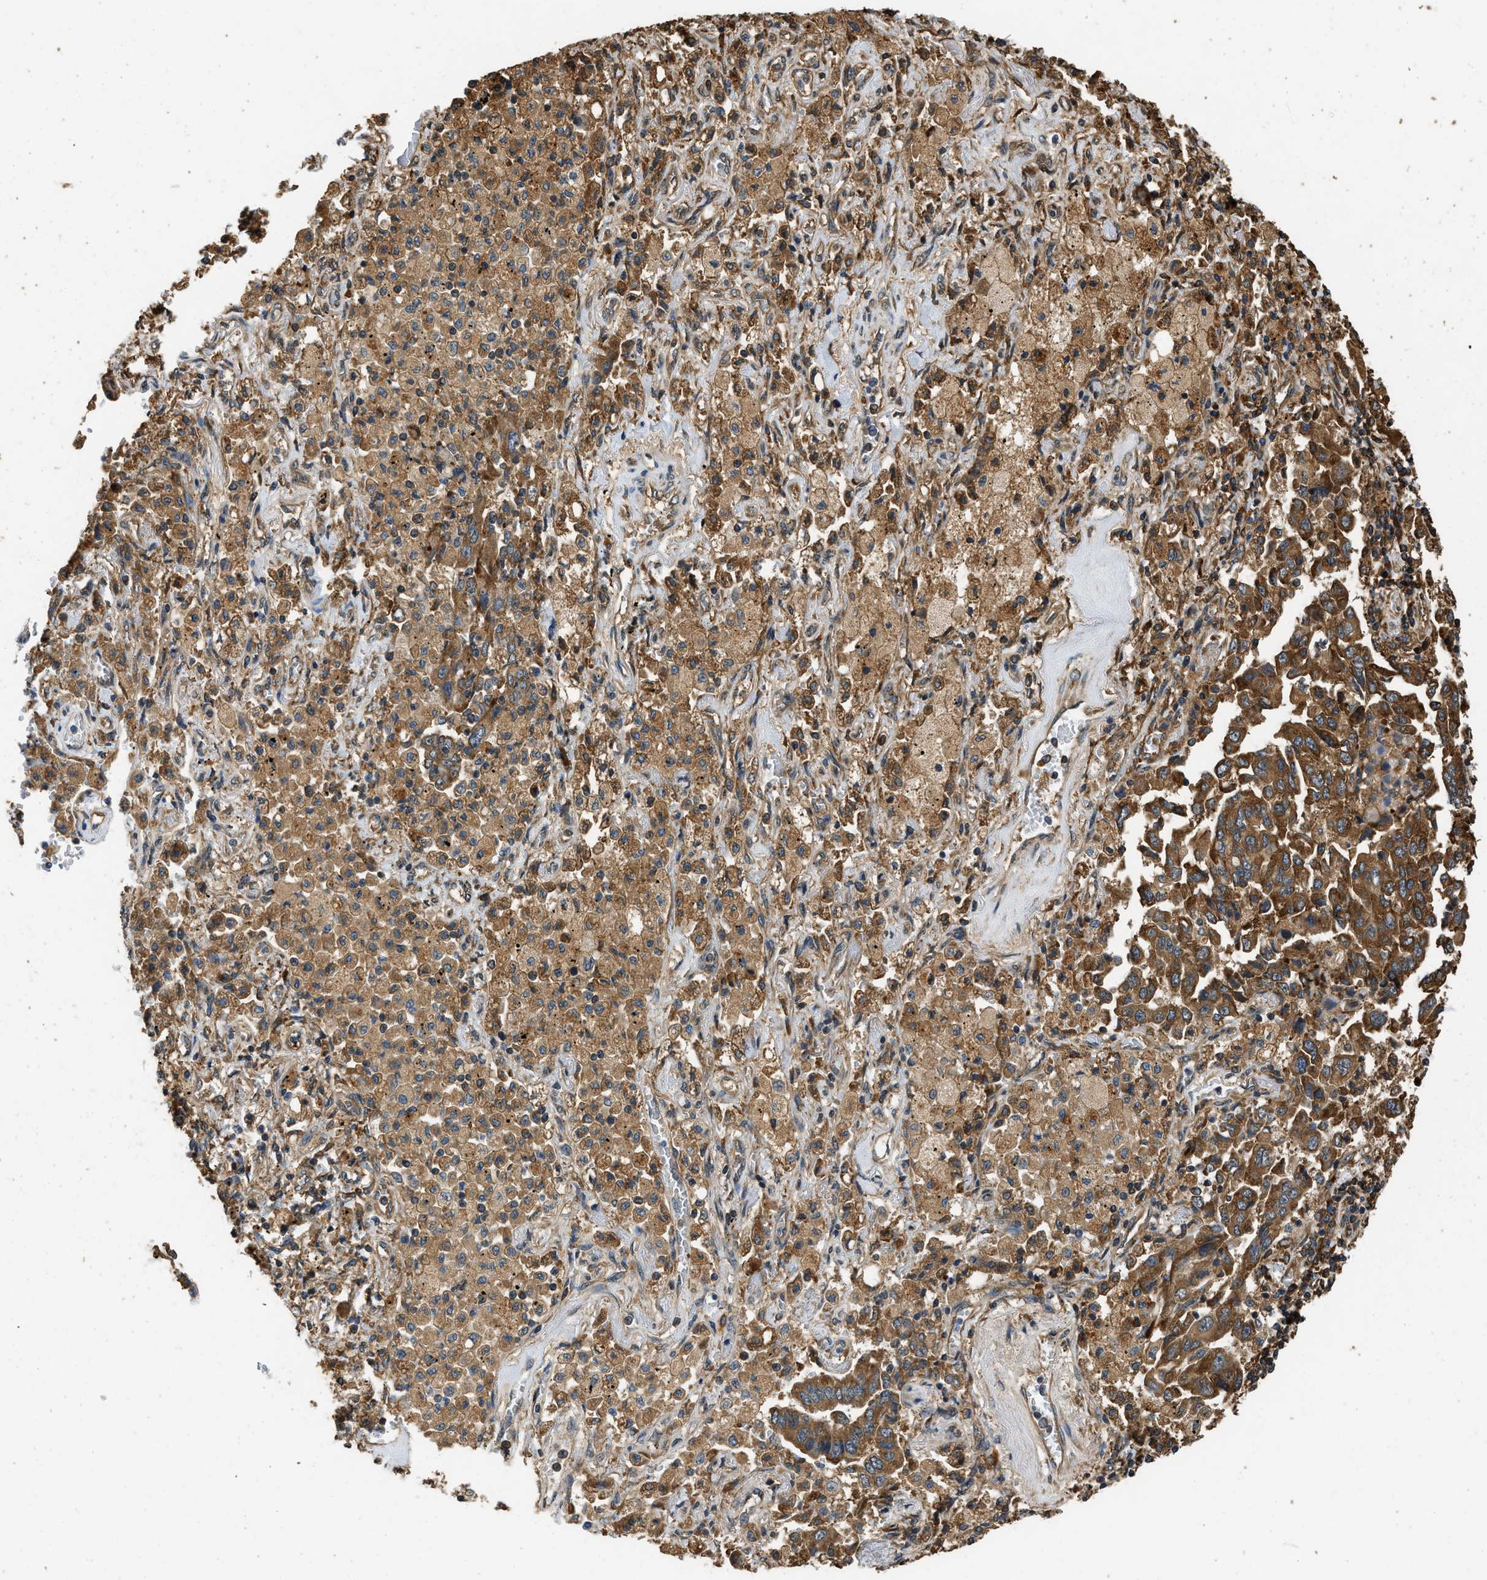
{"staining": {"intensity": "strong", "quantity": ">75%", "location": "cytoplasmic/membranous"}, "tissue": "lung cancer", "cell_type": "Tumor cells", "image_type": "cancer", "snomed": [{"axis": "morphology", "description": "Adenocarcinoma, NOS"}, {"axis": "topography", "description": "Lung"}], "caption": "Lung cancer (adenocarcinoma) was stained to show a protein in brown. There is high levels of strong cytoplasmic/membranous expression in approximately >75% of tumor cells. The protein of interest is stained brown, and the nuclei are stained in blue (DAB (3,3'-diaminobenzidine) IHC with brightfield microscopy, high magnification).", "gene": "SLC36A4", "patient": {"sex": "female", "age": 65}}